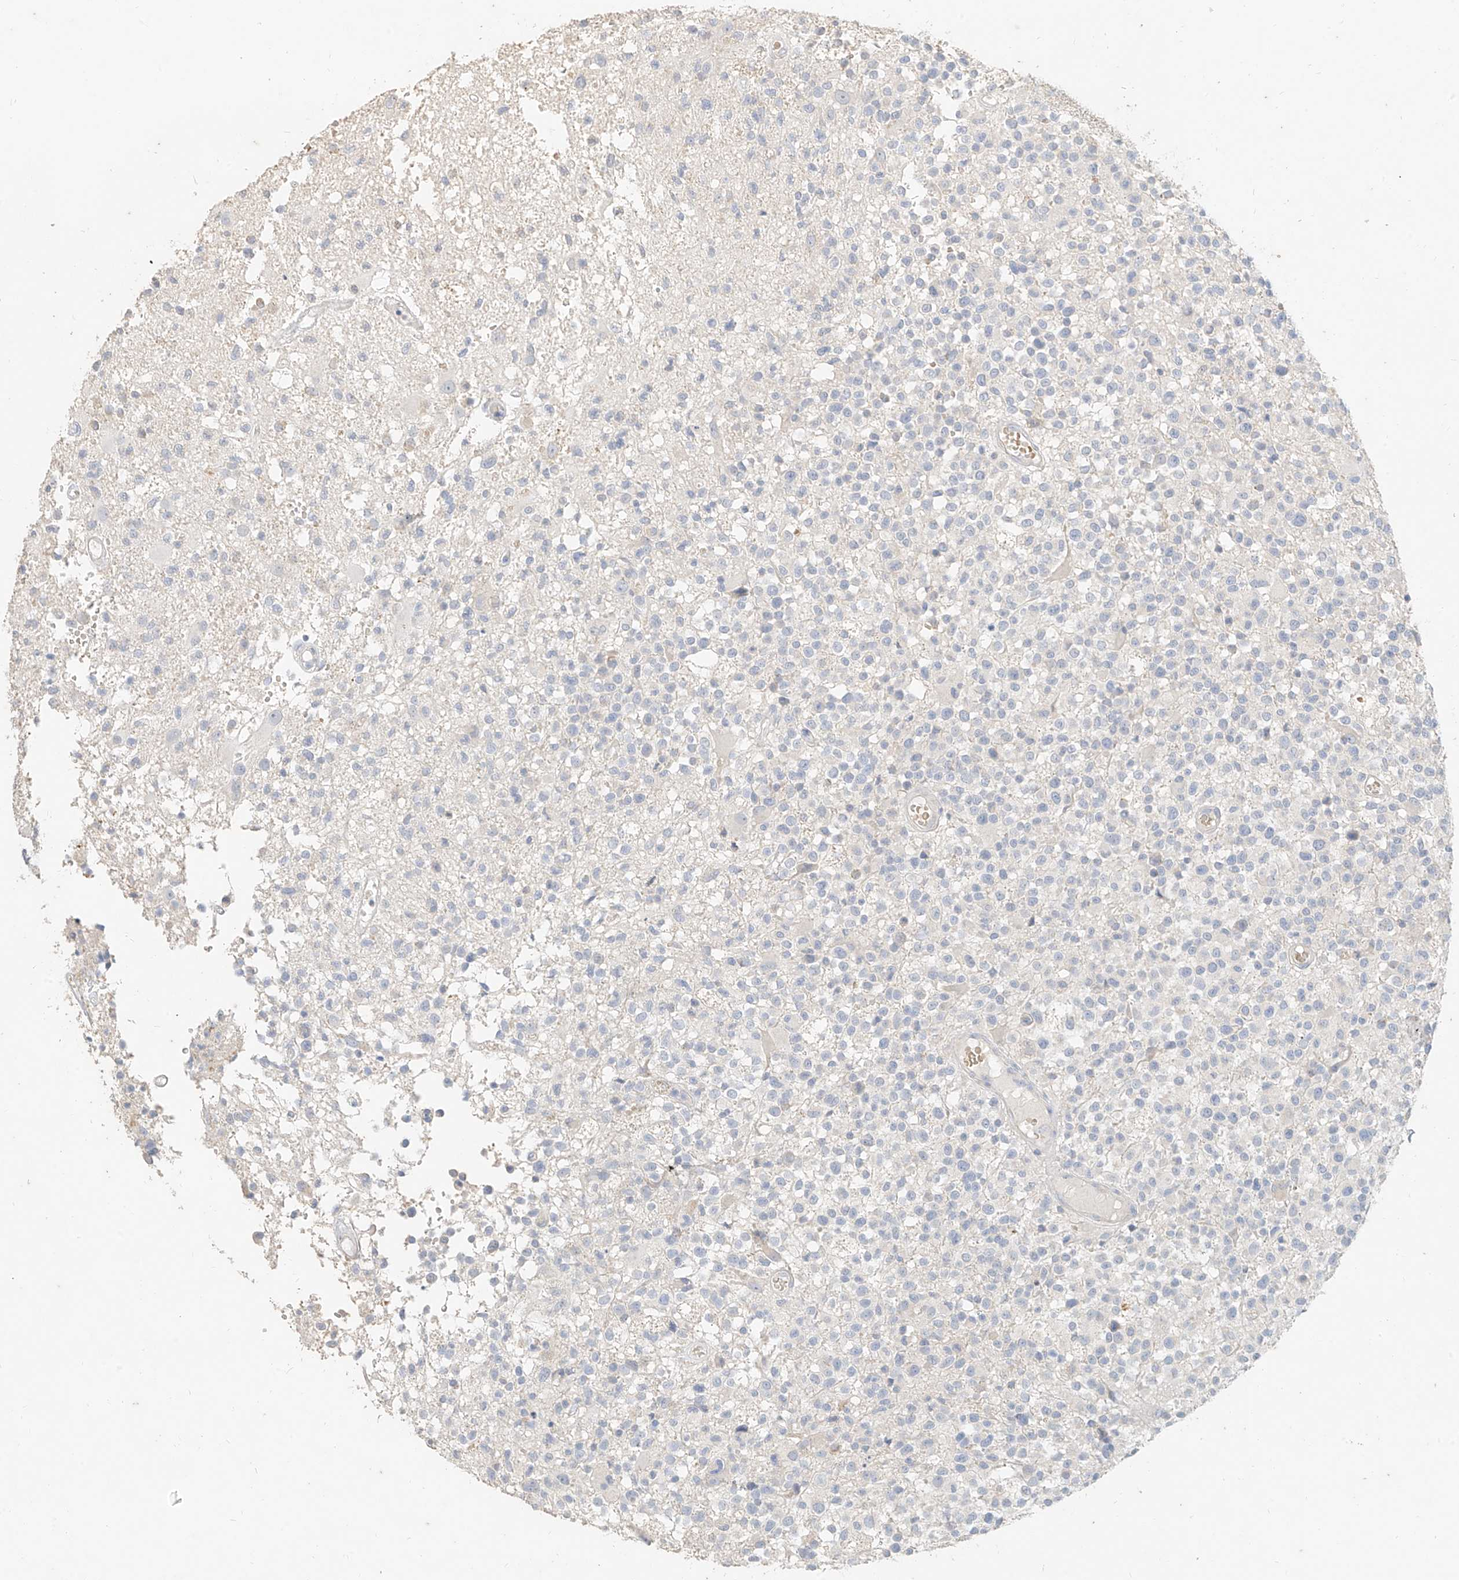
{"staining": {"intensity": "negative", "quantity": "none", "location": "none"}, "tissue": "glioma", "cell_type": "Tumor cells", "image_type": "cancer", "snomed": [{"axis": "morphology", "description": "Glioma, malignant, High grade"}, {"axis": "morphology", "description": "Glioblastoma, NOS"}, {"axis": "topography", "description": "Brain"}], "caption": "Human glioblastoma stained for a protein using IHC exhibits no positivity in tumor cells.", "gene": "ZZEF1", "patient": {"sex": "male", "age": 60}}